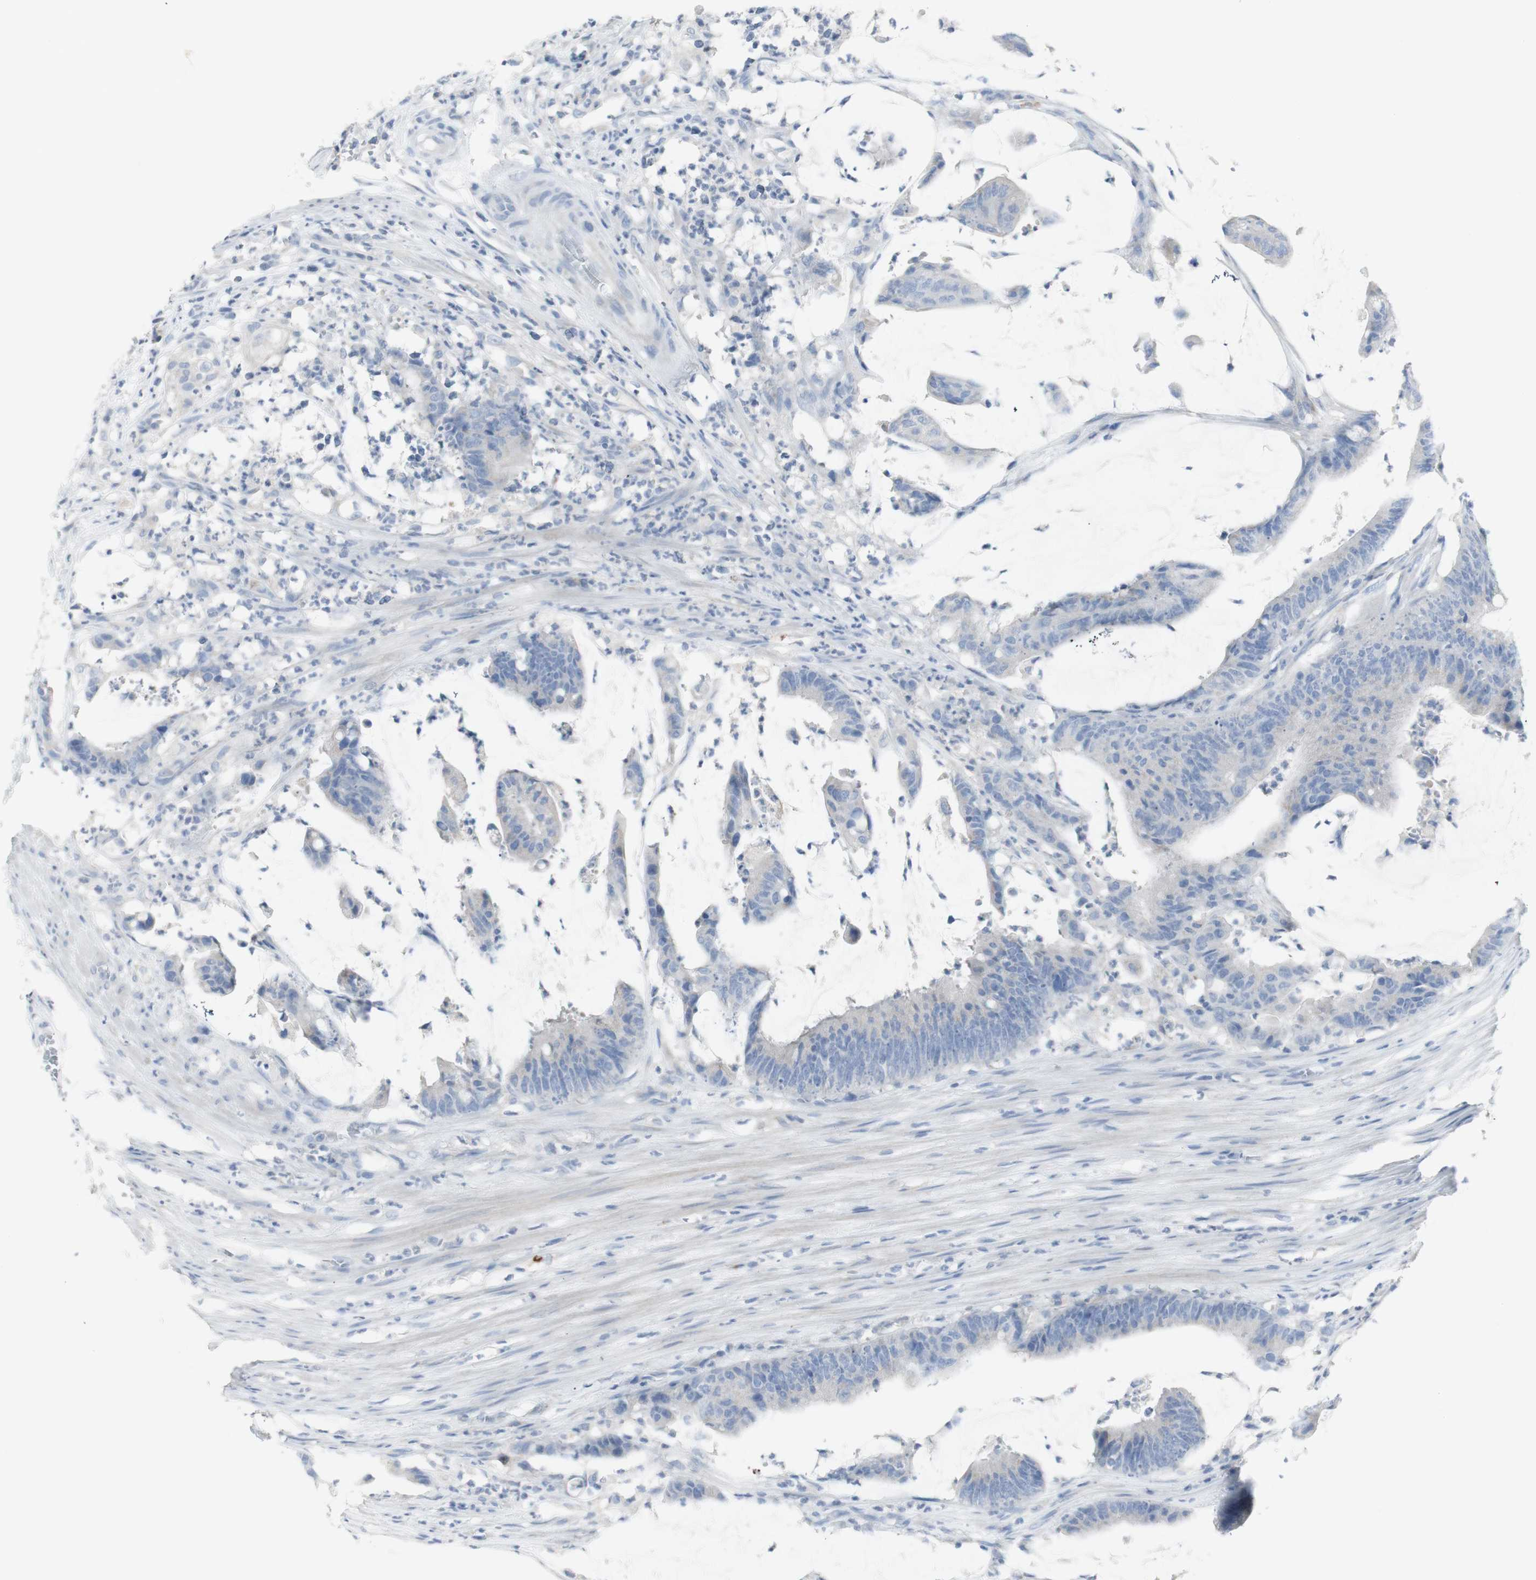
{"staining": {"intensity": "negative", "quantity": "none", "location": "none"}, "tissue": "colorectal cancer", "cell_type": "Tumor cells", "image_type": "cancer", "snomed": [{"axis": "morphology", "description": "Adenocarcinoma, NOS"}, {"axis": "topography", "description": "Rectum"}], "caption": "The image shows no significant staining in tumor cells of colorectal cancer.", "gene": "CD207", "patient": {"sex": "female", "age": 66}}